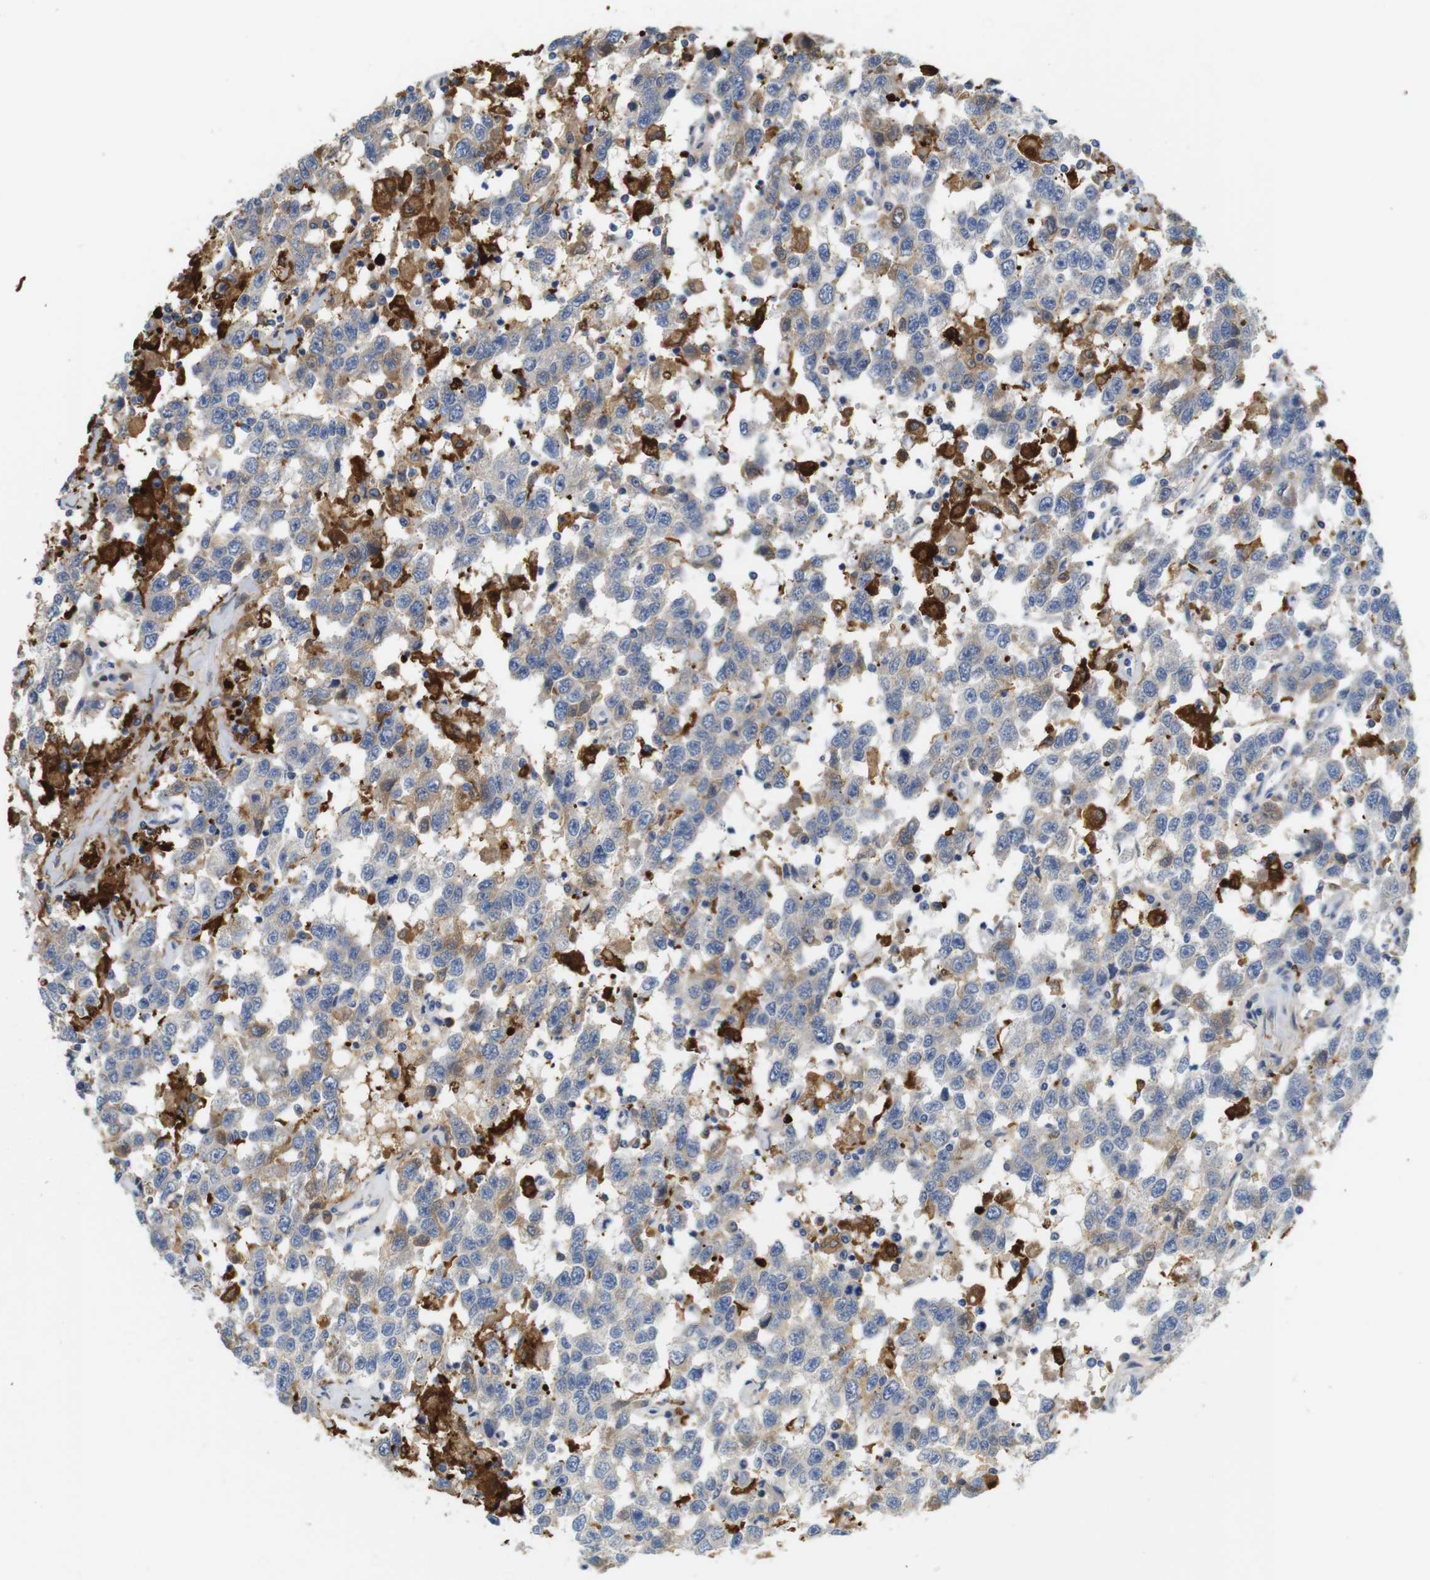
{"staining": {"intensity": "negative", "quantity": "none", "location": "none"}, "tissue": "testis cancer", "cell_type": "Tumor cells", "image_type": "cancer", "snomed": [{"axis": "morphology", "description": "Seminoma, NOS"}, {"axis": "topography", "description": "Testis"}], "caption": "Protein analysis of testis cancer shows no significant staining in tumor cells. The staining is performed using DAB (3,3'-diaminobenzidine) brown chromogen with nuclei counter-stained in using hematoxylin.", "gene": "NEBL", "patient": {"sex": "male", "age": 41}}